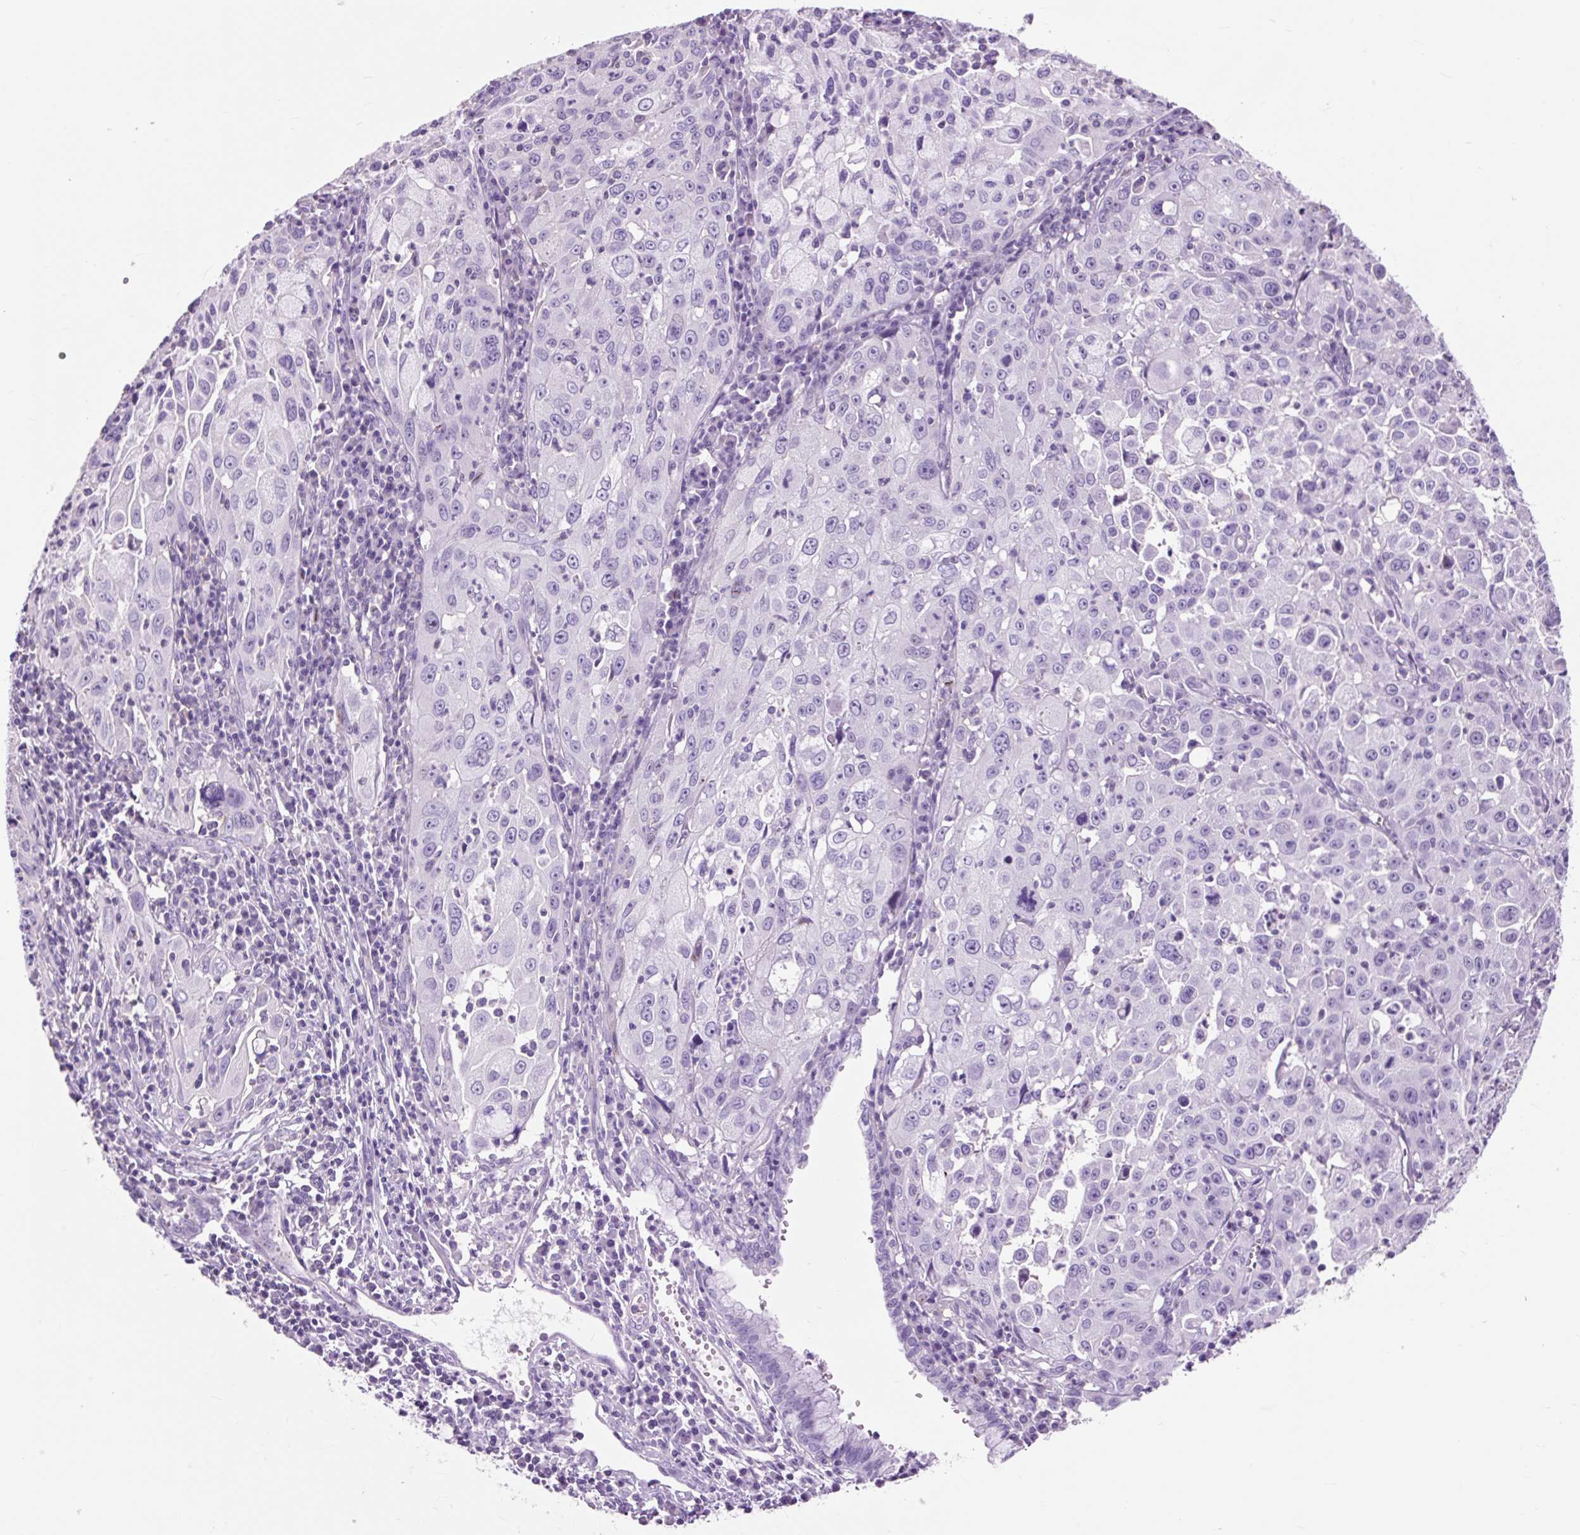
{"staining": {"intensity": "negative", "quantity": "none", "location": "none"}, "tissue": "cervical cancer", "cell_type": "Tumor cells", "image_type": "cancer", "snomed": [{"axis": "morphology", "description": "Squamous cell carcinoma, NOS"}, {"axis": "topography", "description": "Cervix"}], "caption": "Protein analysis of cervical squamous cell carcinoma demonstrates no significant positivity in tumor cells. (DAB (3,3'-diaminobenzidine) immunohistochemistry with hematoxylin counter stain).", "gene": "OR10A7", "patient": {"sex": "female", "age": 42}}